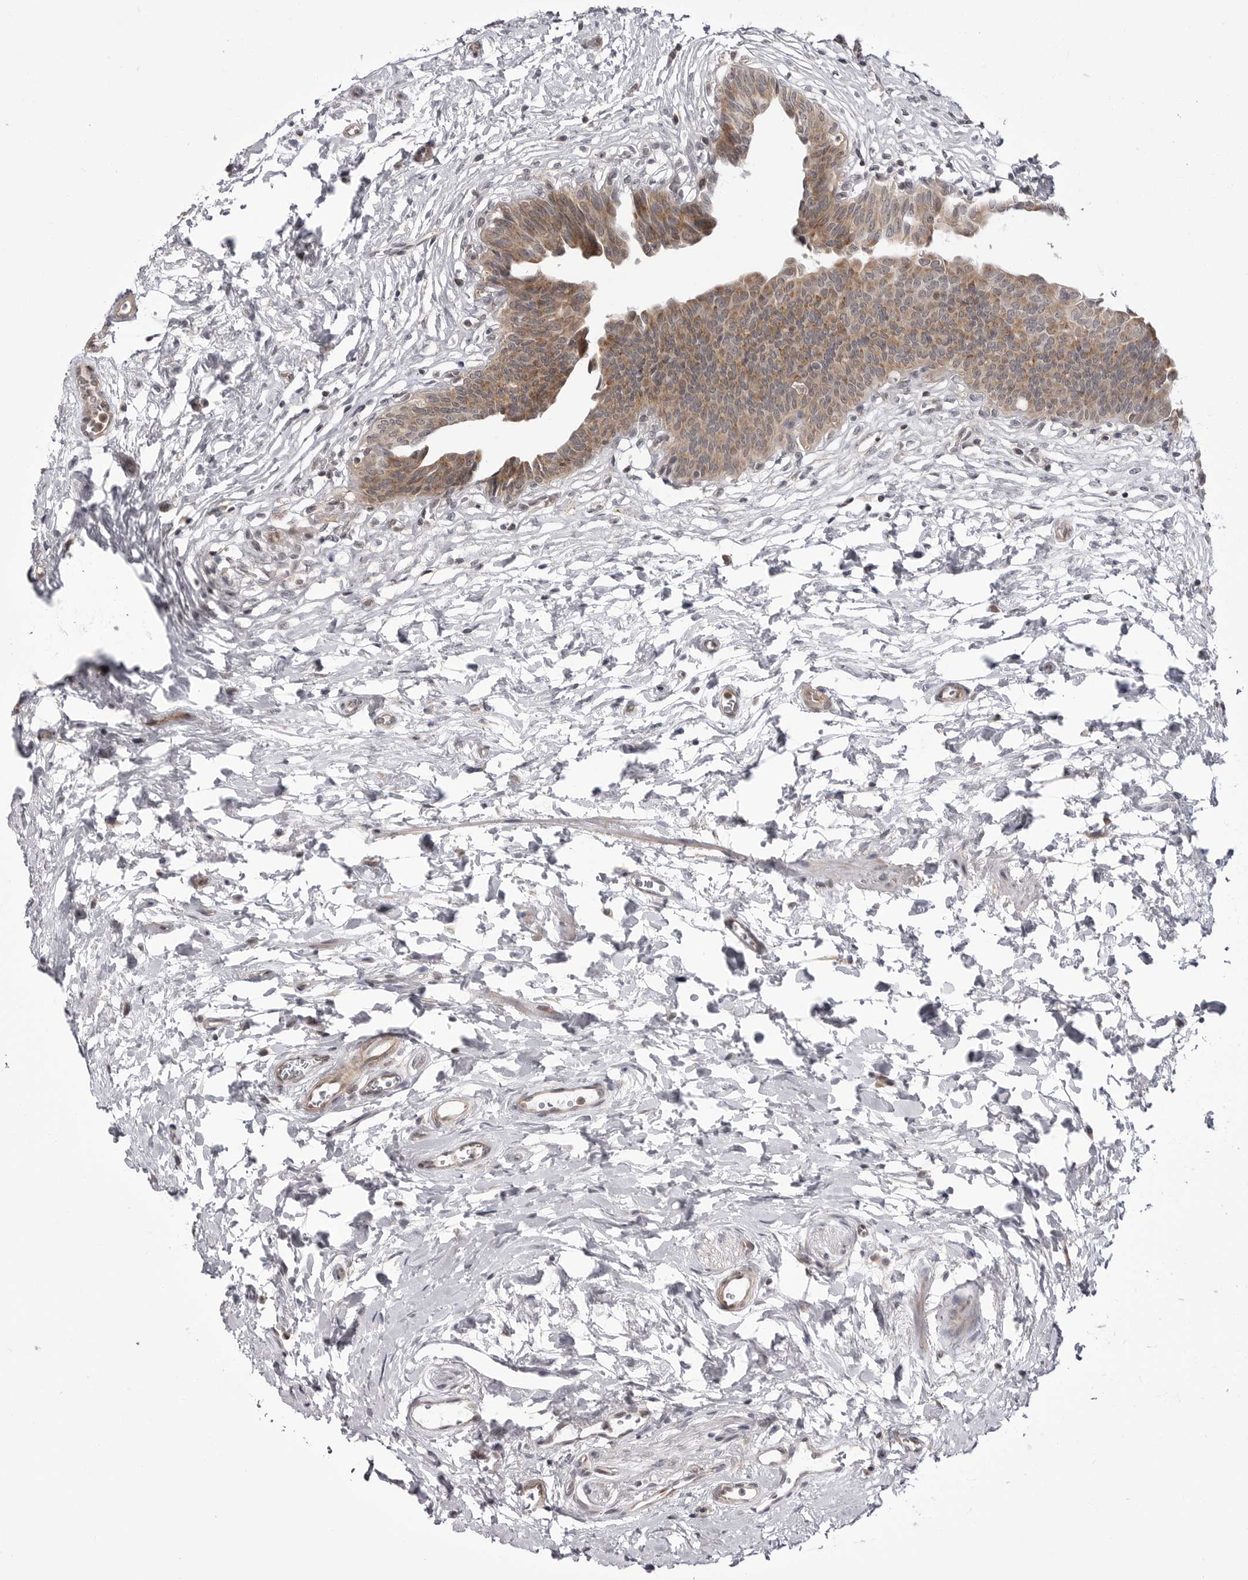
{"staining": {"intensity": "weak", "quantity": "25%-75%", "location": "cytoplasmic/membranous"}, "tissue": "urinary bladder", "cell_type": "Urothelial cells", "image_type": "normal", "snomed": [{"axis": "morphology", "description": "Normal tissue, NOS"}, {"axis": "topography", "description": "Urinary bladder"}], "caption": "IHC histopathology image of unremarkable urinary bladder: human urinary bladder stained using IHC shows low levels of weak protein expression localized specifically in the cytoplasmic/membranous of urothelial cells, appearing as a cytoplasmic/membranous brown color.", "gene": "CCDC18", "patient": {"sex": "male", "age": 83}}